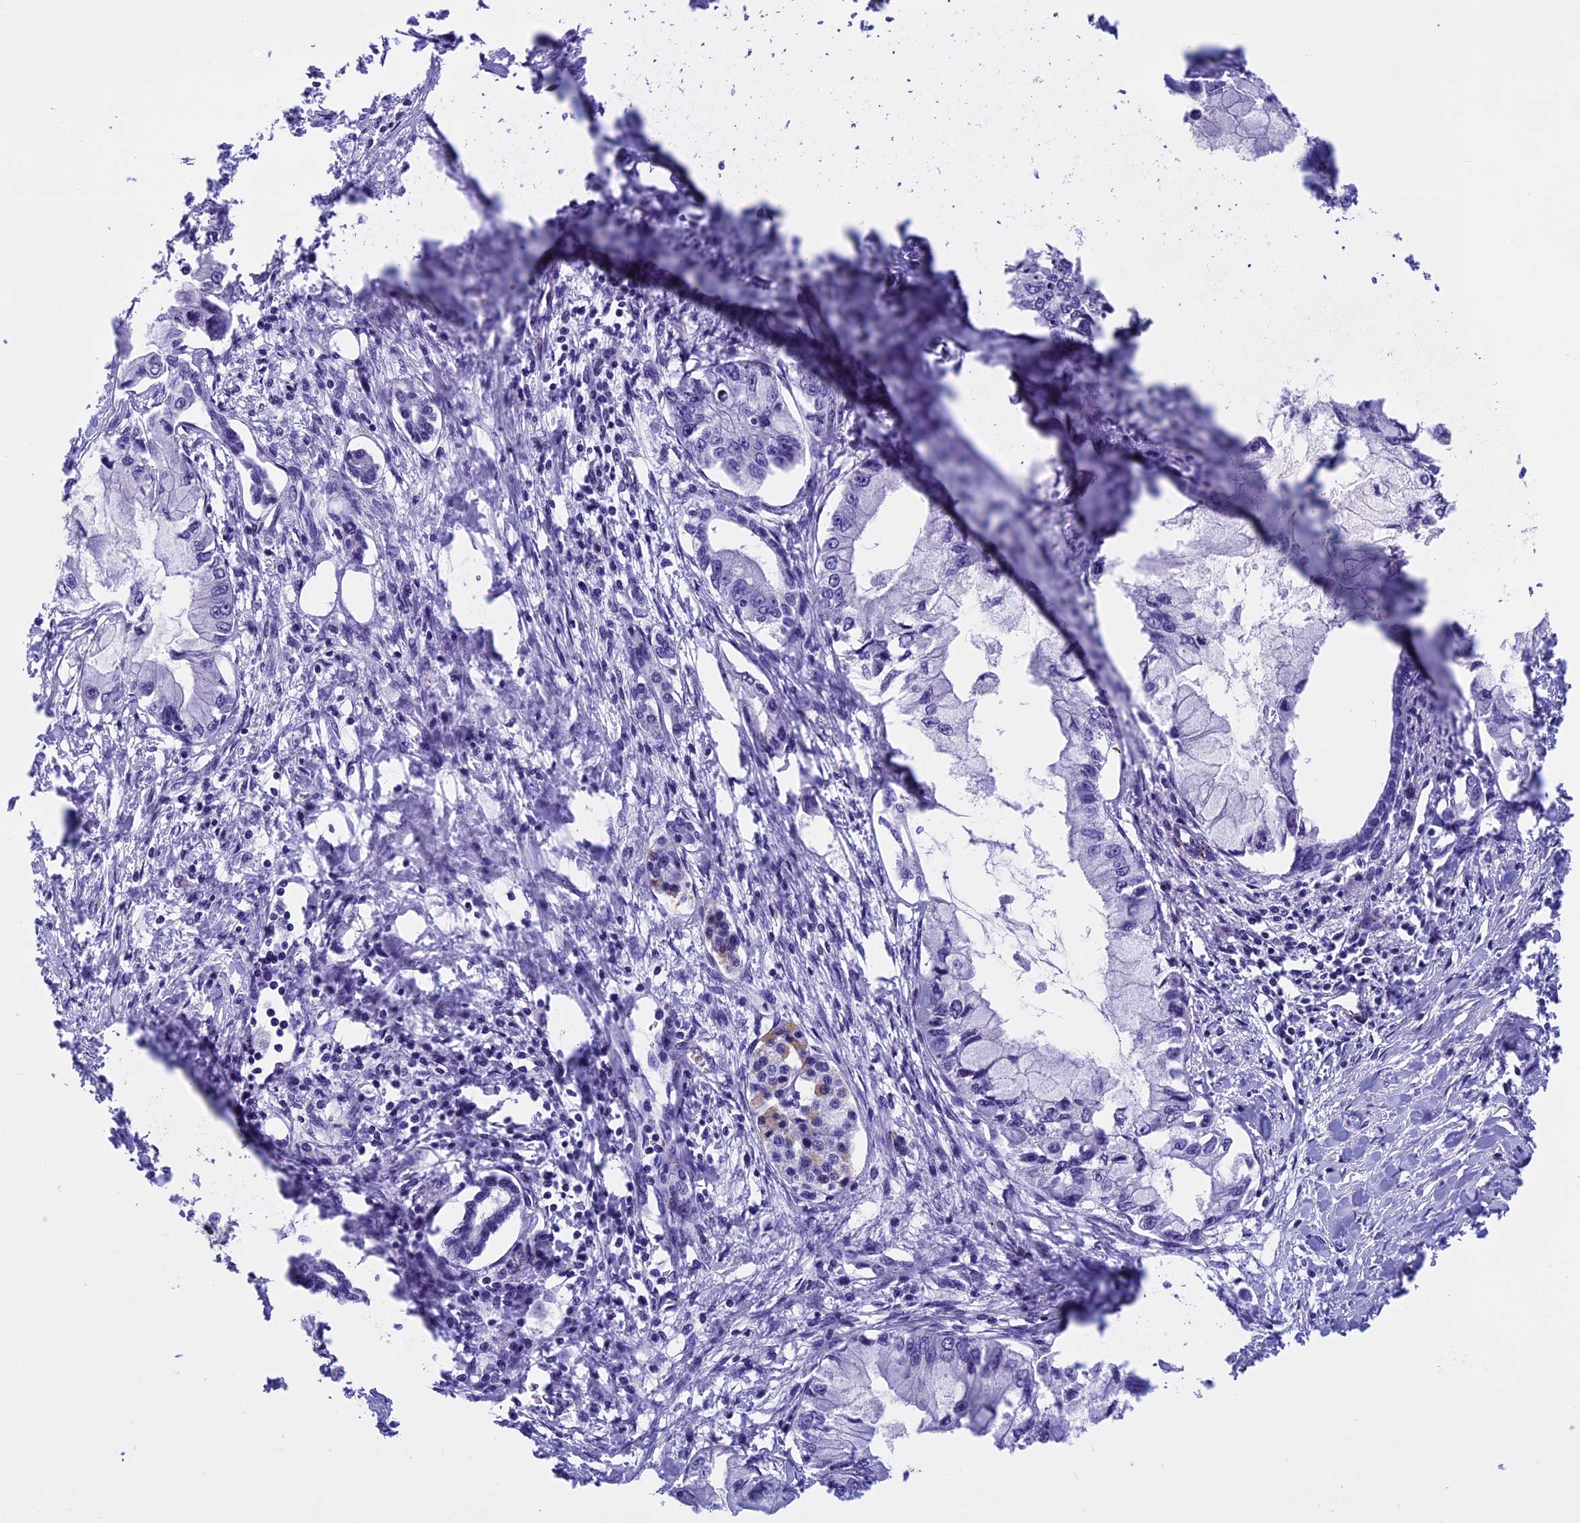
{"staining": {"intensity": "negative", "quantity": "none", "location": "none"}, "tissue": "pancreatic cancer", "cell_type": "Tumor cells", "image_type": "cancer", "snomed": [{"axis": "morphology", "description": "Adenocarcinoma, NOS"}, {"axis": "topography", "description": "Pancreas"}], "caption": "Tumor cells are negative for brown protein staining in adenocarcinoma (pancreatic).", "gene": "NIPBL", "patient": {"sex": "male", "age": 48}}